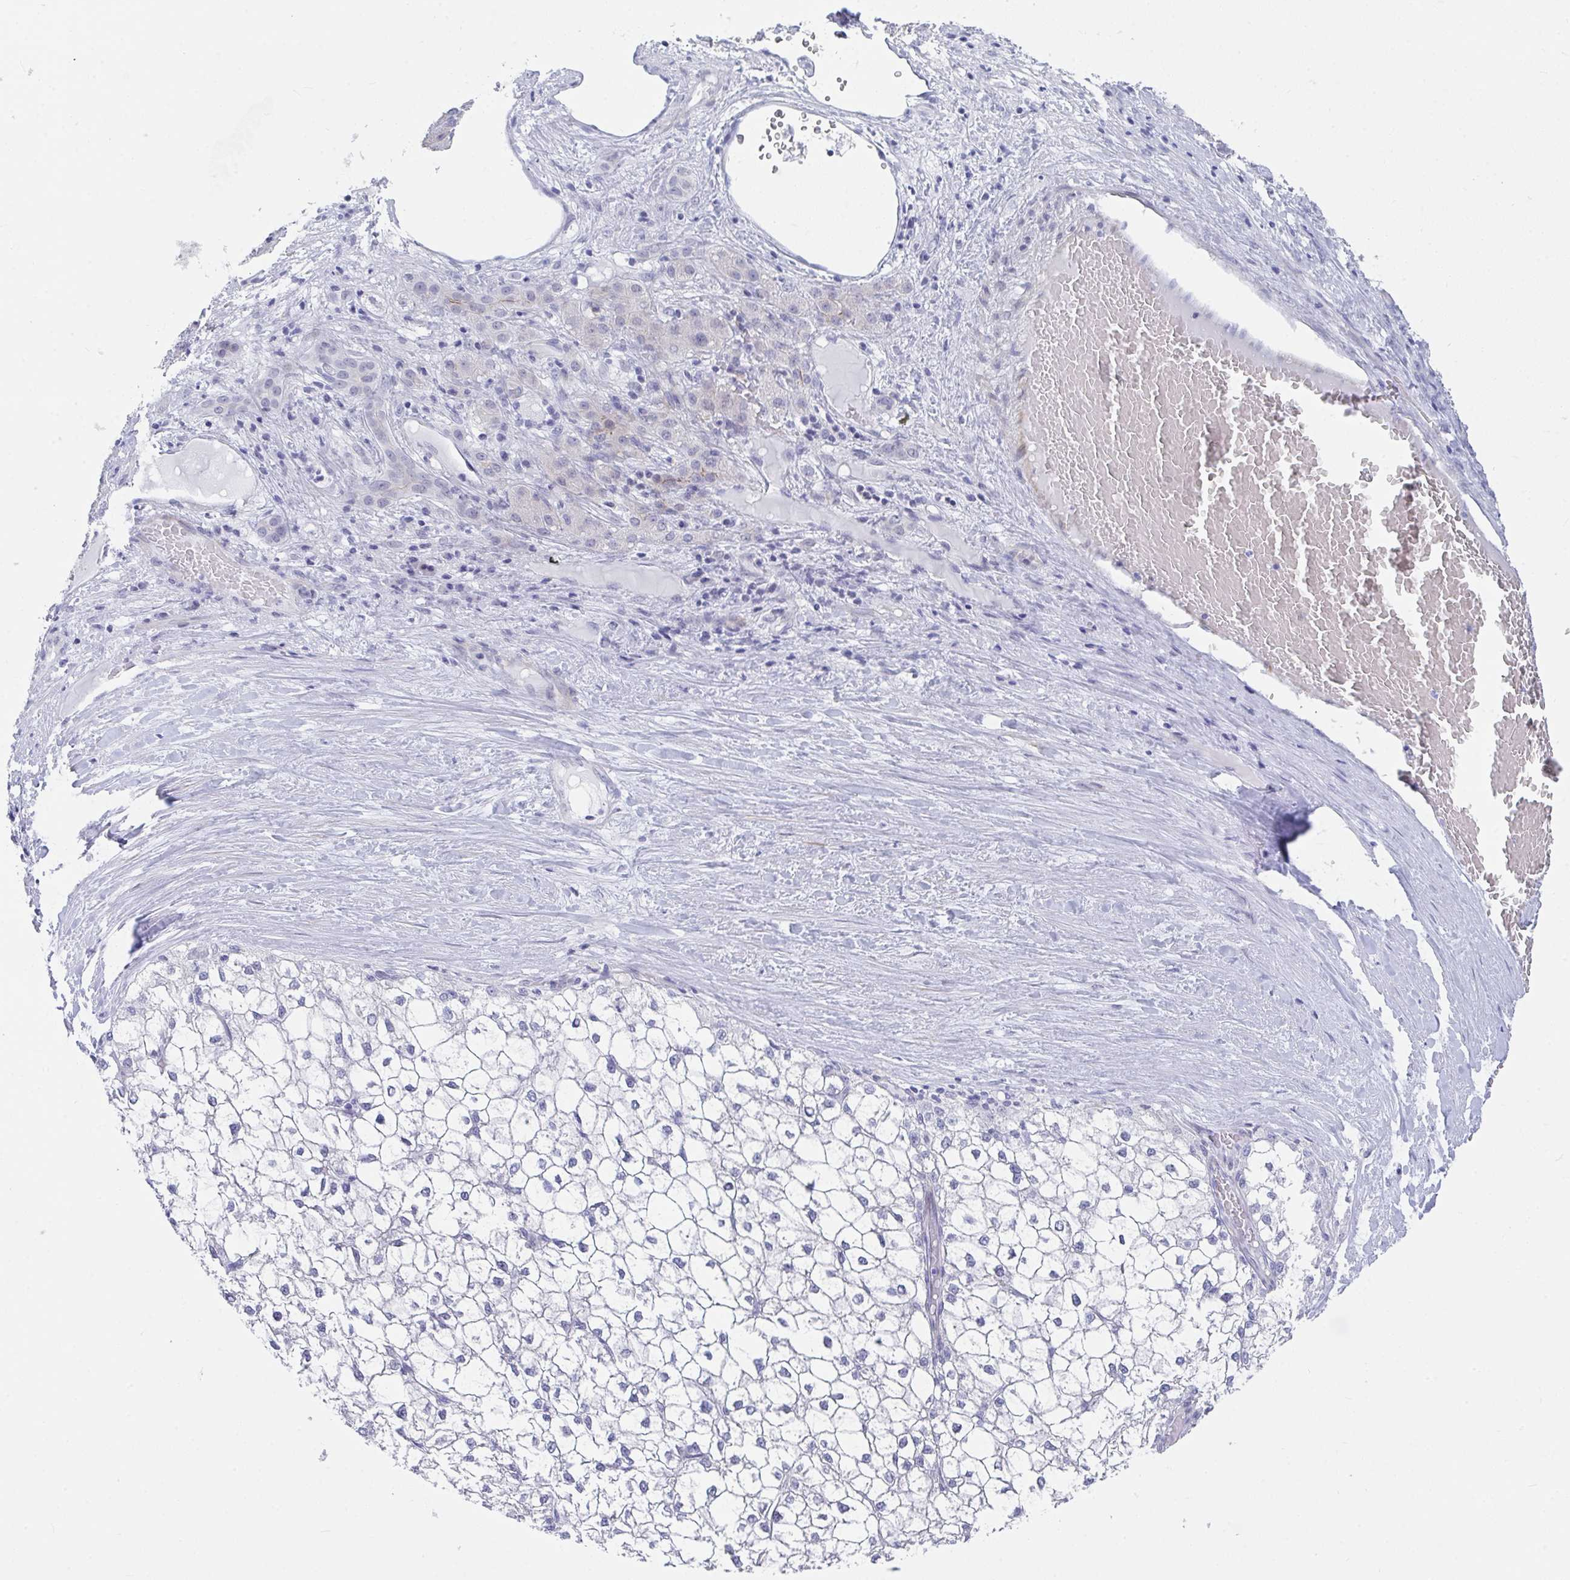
{"staining": {"intensity": "negative", "quantity": "none", "location": "none"}, "tissue": "liver cancer", "cell_type": "Tumor cells", "image_type": "cancer", "snomed": [{"axis": "morphology", "description": "Carcinoma, Hepatocellular, NOS"}, {"axis": "topography", "description": "Liver"}], "caption": "Tumor cells are negative for brown protein staining in liver cancer (hepatocellular carcinoma).", "gene": "DAOA", "patient": {"sex": "female", "age": 43}}